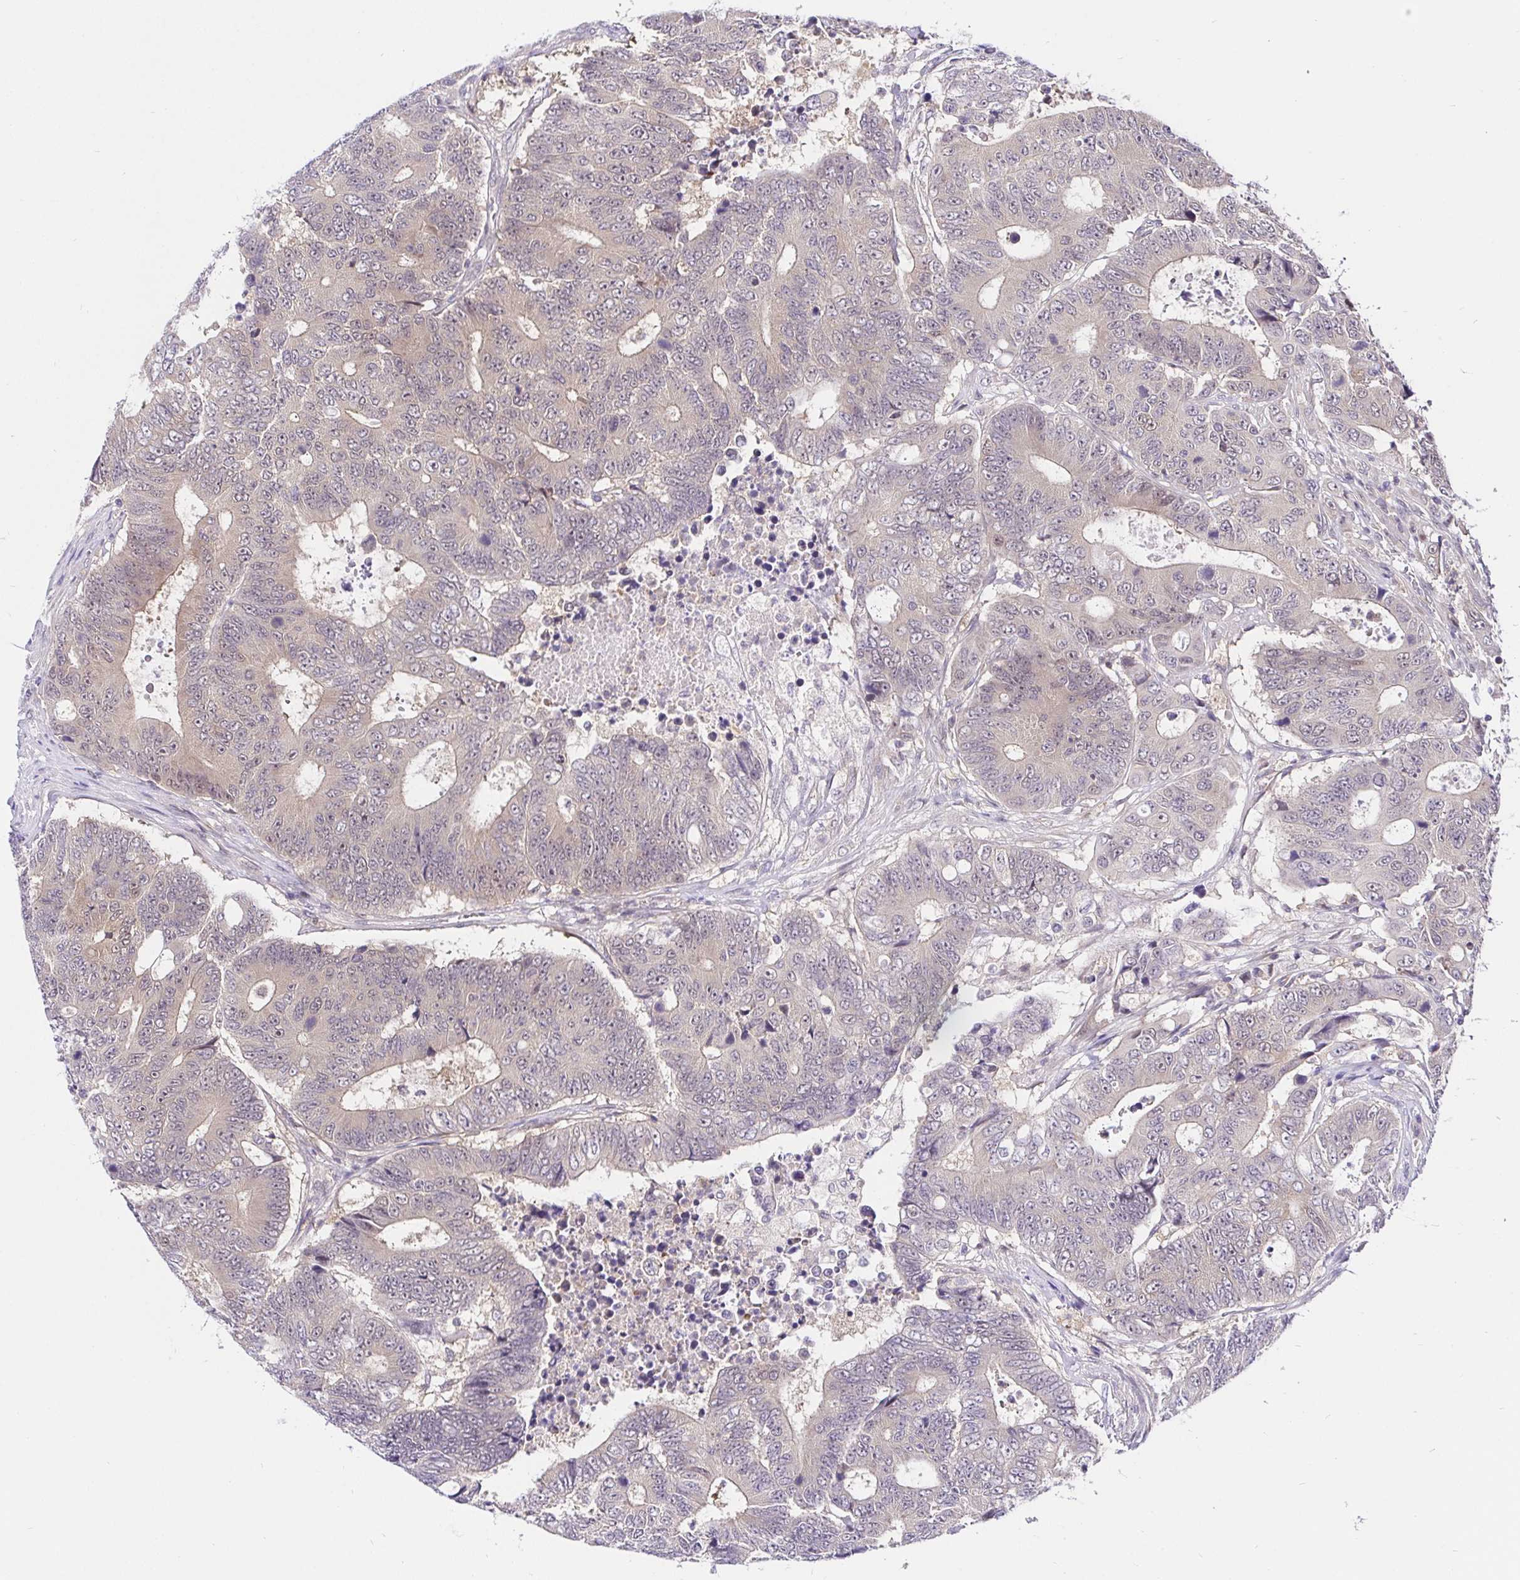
{"staining": {"intensity": "weak", "quantity": "<25%", "location": "cytoplasmic/membranous"}, "tissue": "colorectal cancer", "cell_type": "Tumor cells", "image_type": "cancer", "snomed": [{"axis": "morphology", "description": "Adenocarcinoma, NOS"}, {"axis": "topography", "description": "Colon"}], "caption": "Immunohistochemical staining of colorectal cancer (adenocarcinoma) exhibits no significant staining in tumor cells.", "gene": "UBE2M", "patient": {"sex": "female", "age": 48}}